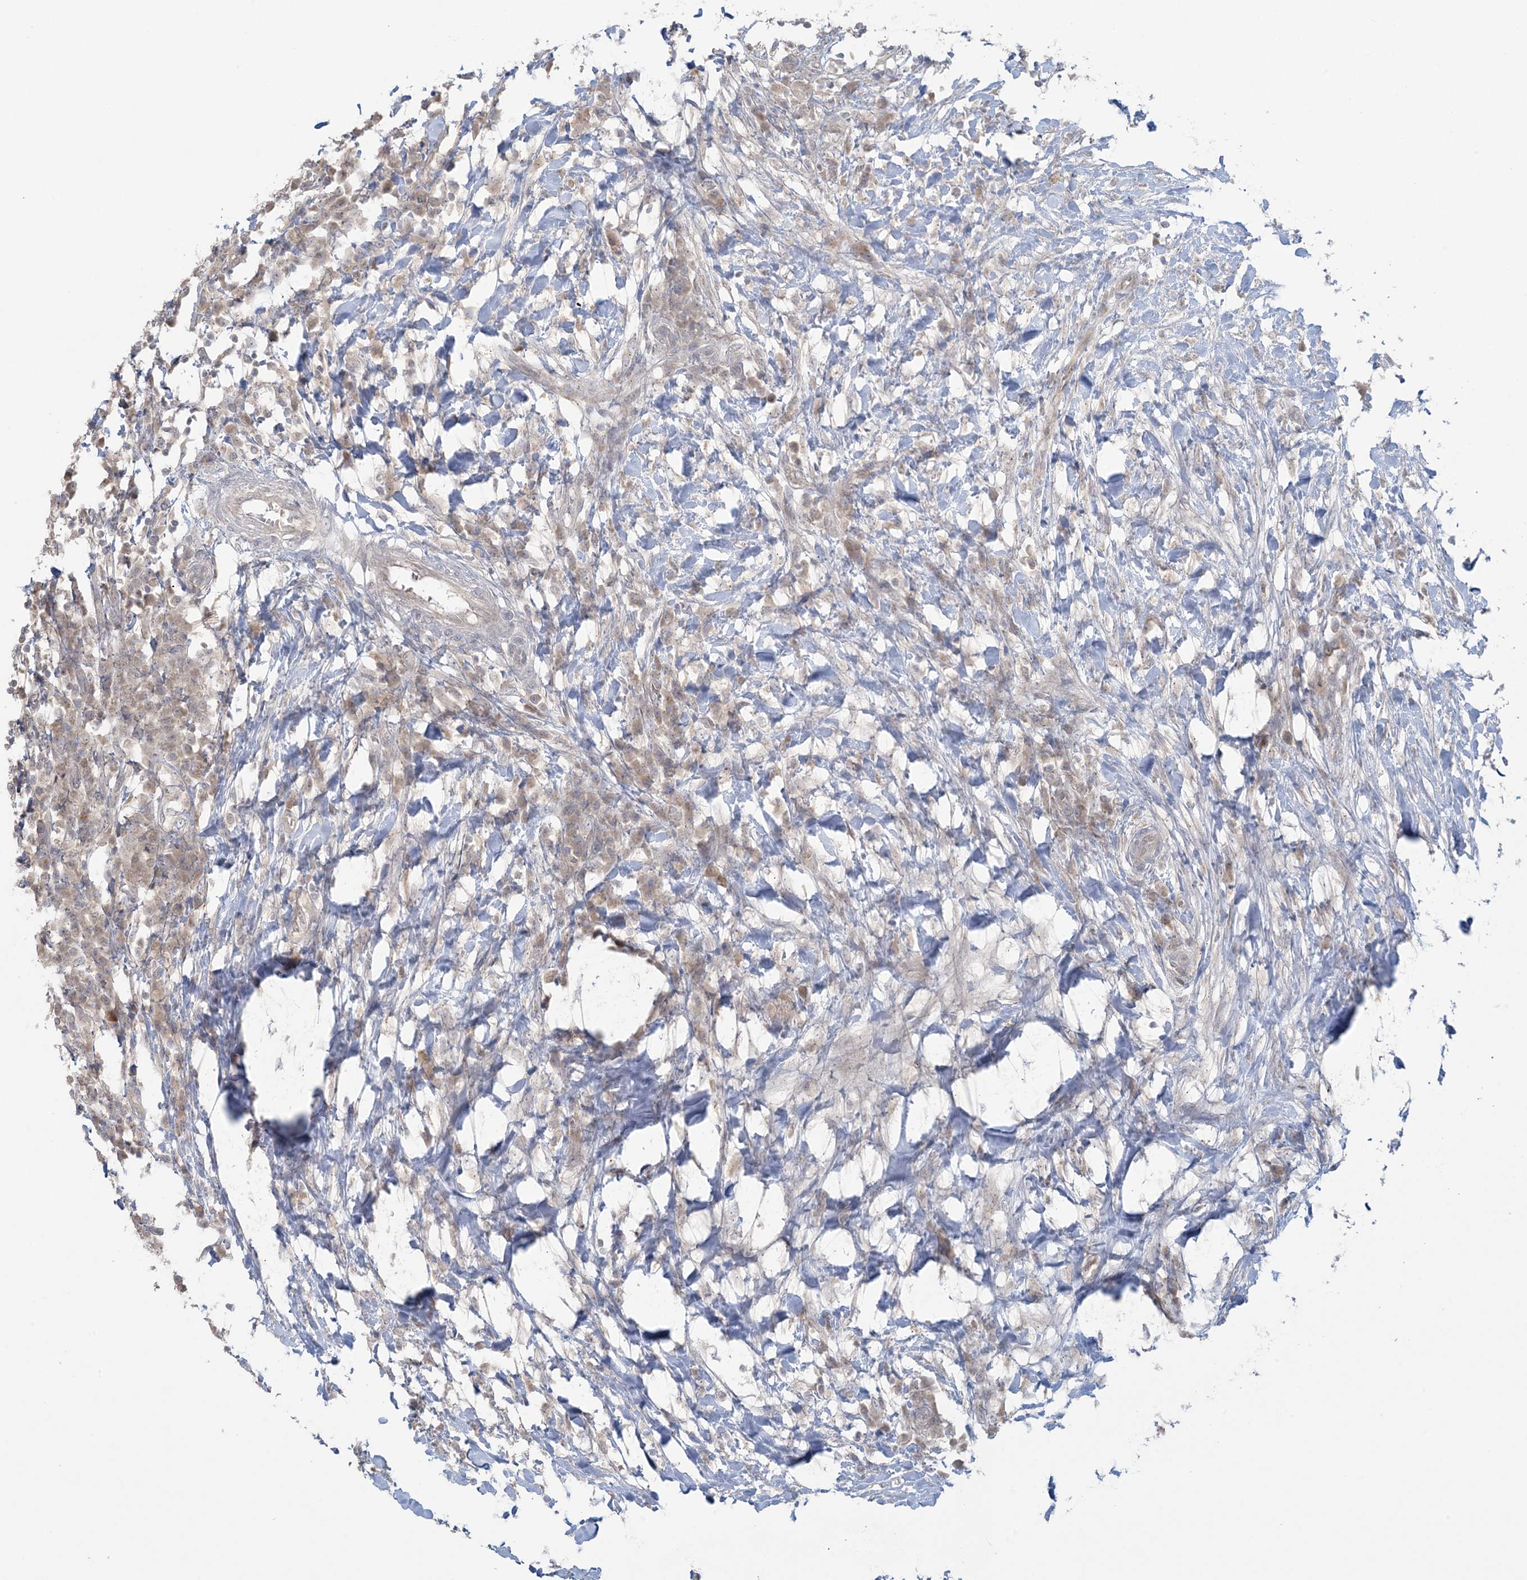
{"staining": {"intensity": "weak", "quantity": "25%-75%", "location": "cytoplasmic/membranous"}, "tissue": "colorectal cancer", "cell_type": "Tumor cells", "image_type": "cancer", "snomed": [{"axis": "morphology", "description": "Adenocarcinoma, NOS"}, {"axis": "topography", "description": "Colon"}], "caption": "Immunohistochemical staining of human colorectal cancer demonstrates low levels of weak cytoplasmic/membranous positivity in approximately 25%-75% of tumor cells.", "gene": "NRBP2", "patient": {"sex": "male", "age": 83}}